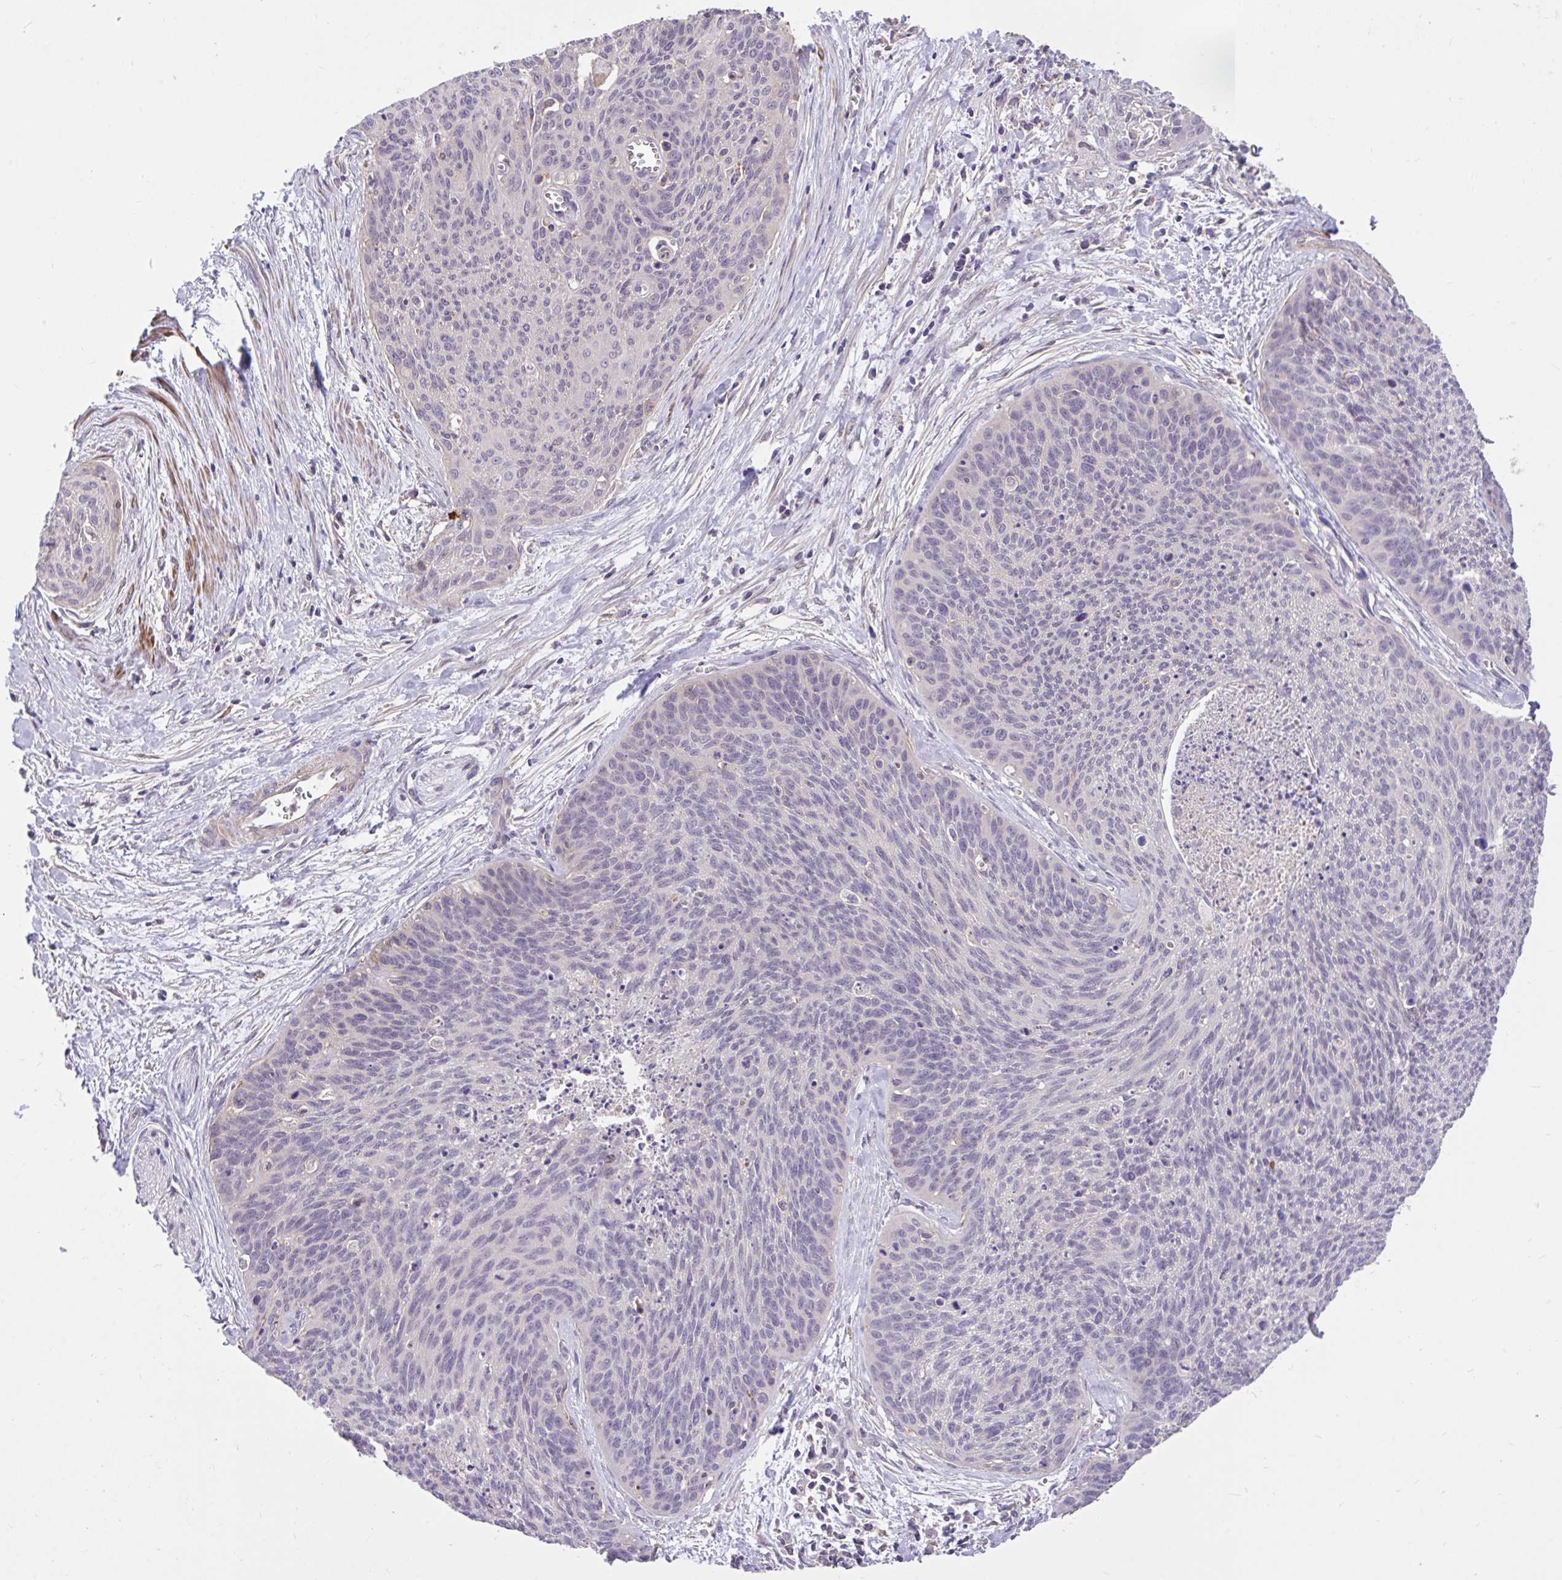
{"staining": {"intensity": "negative", "quantity": "none", "location": "none"}, "tissue": "cervical cancer", "cell_type": "Tumor cells", "image_type": "cancer", "snomed": [{"axis": "morphology", "description": "Squamous cell carcinoma, NOS"}, {"axis": "topography", "description": "Cervix"}], "caption": "Immunohistochemistry of human cervical cancer reveals no staining in tumor cells.", "gene": "IGFL2", "patient": {"sex": "female", "age": 55}}